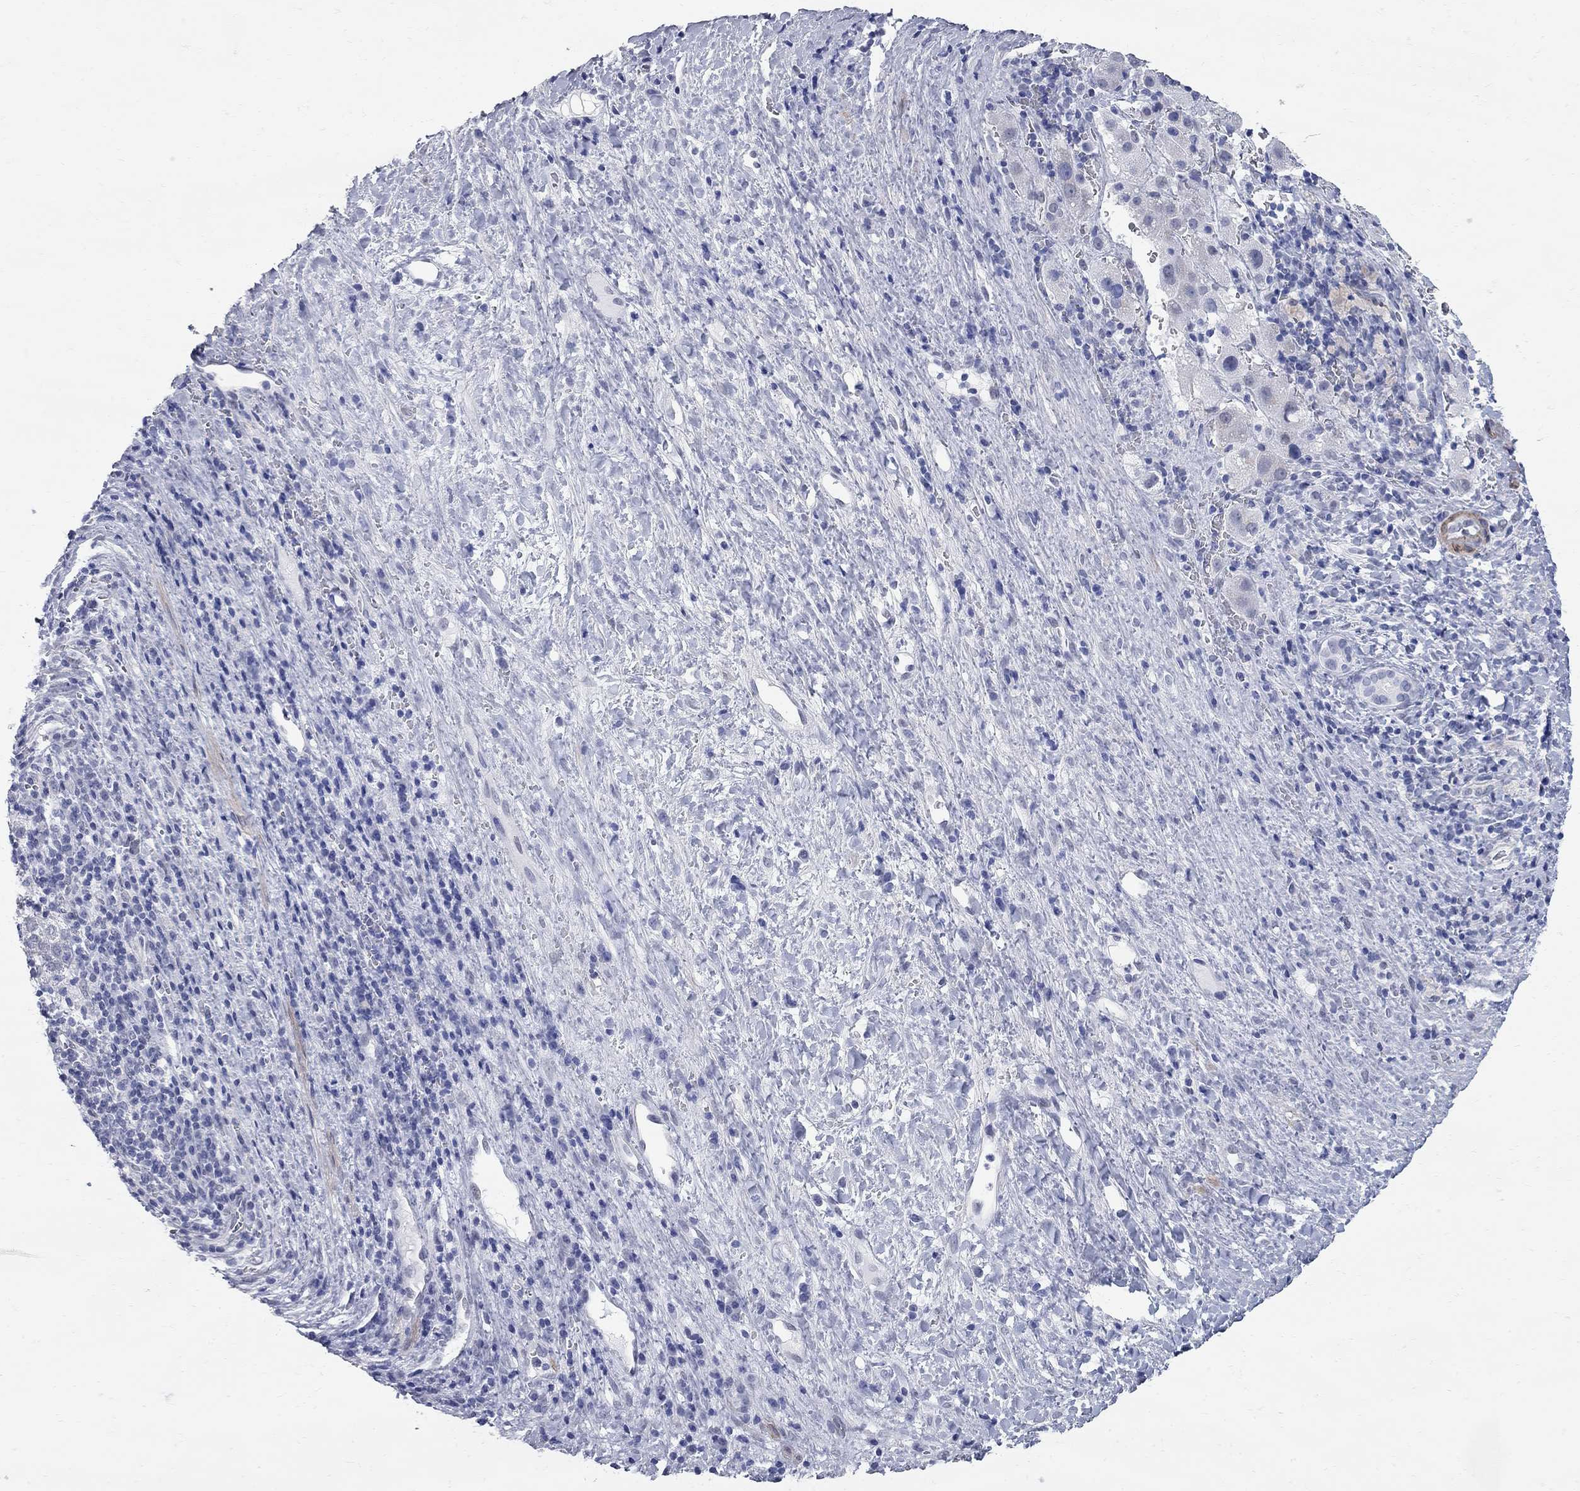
{"staining": {"intensity": "negative", "quantity": "none", "location": "none"}, "tissue": "liver cancer", "cell_type": "Tumor cells", "image_type": "cancer", "snomed": [{"axis": "morphology", "description": "Carcinoma, Hepatocellular, NOS"}, {"axis": "topography", "description": "Liver"}], "caption": "A high-resolution photomicrograph shows immunohistochemistry (IHC) staining of liver hepatocellular carcinoma, which displays no significant expression in tumor cells.", "gene": "BPIFB1", "patient": {"sex": "female", "age": 60}}